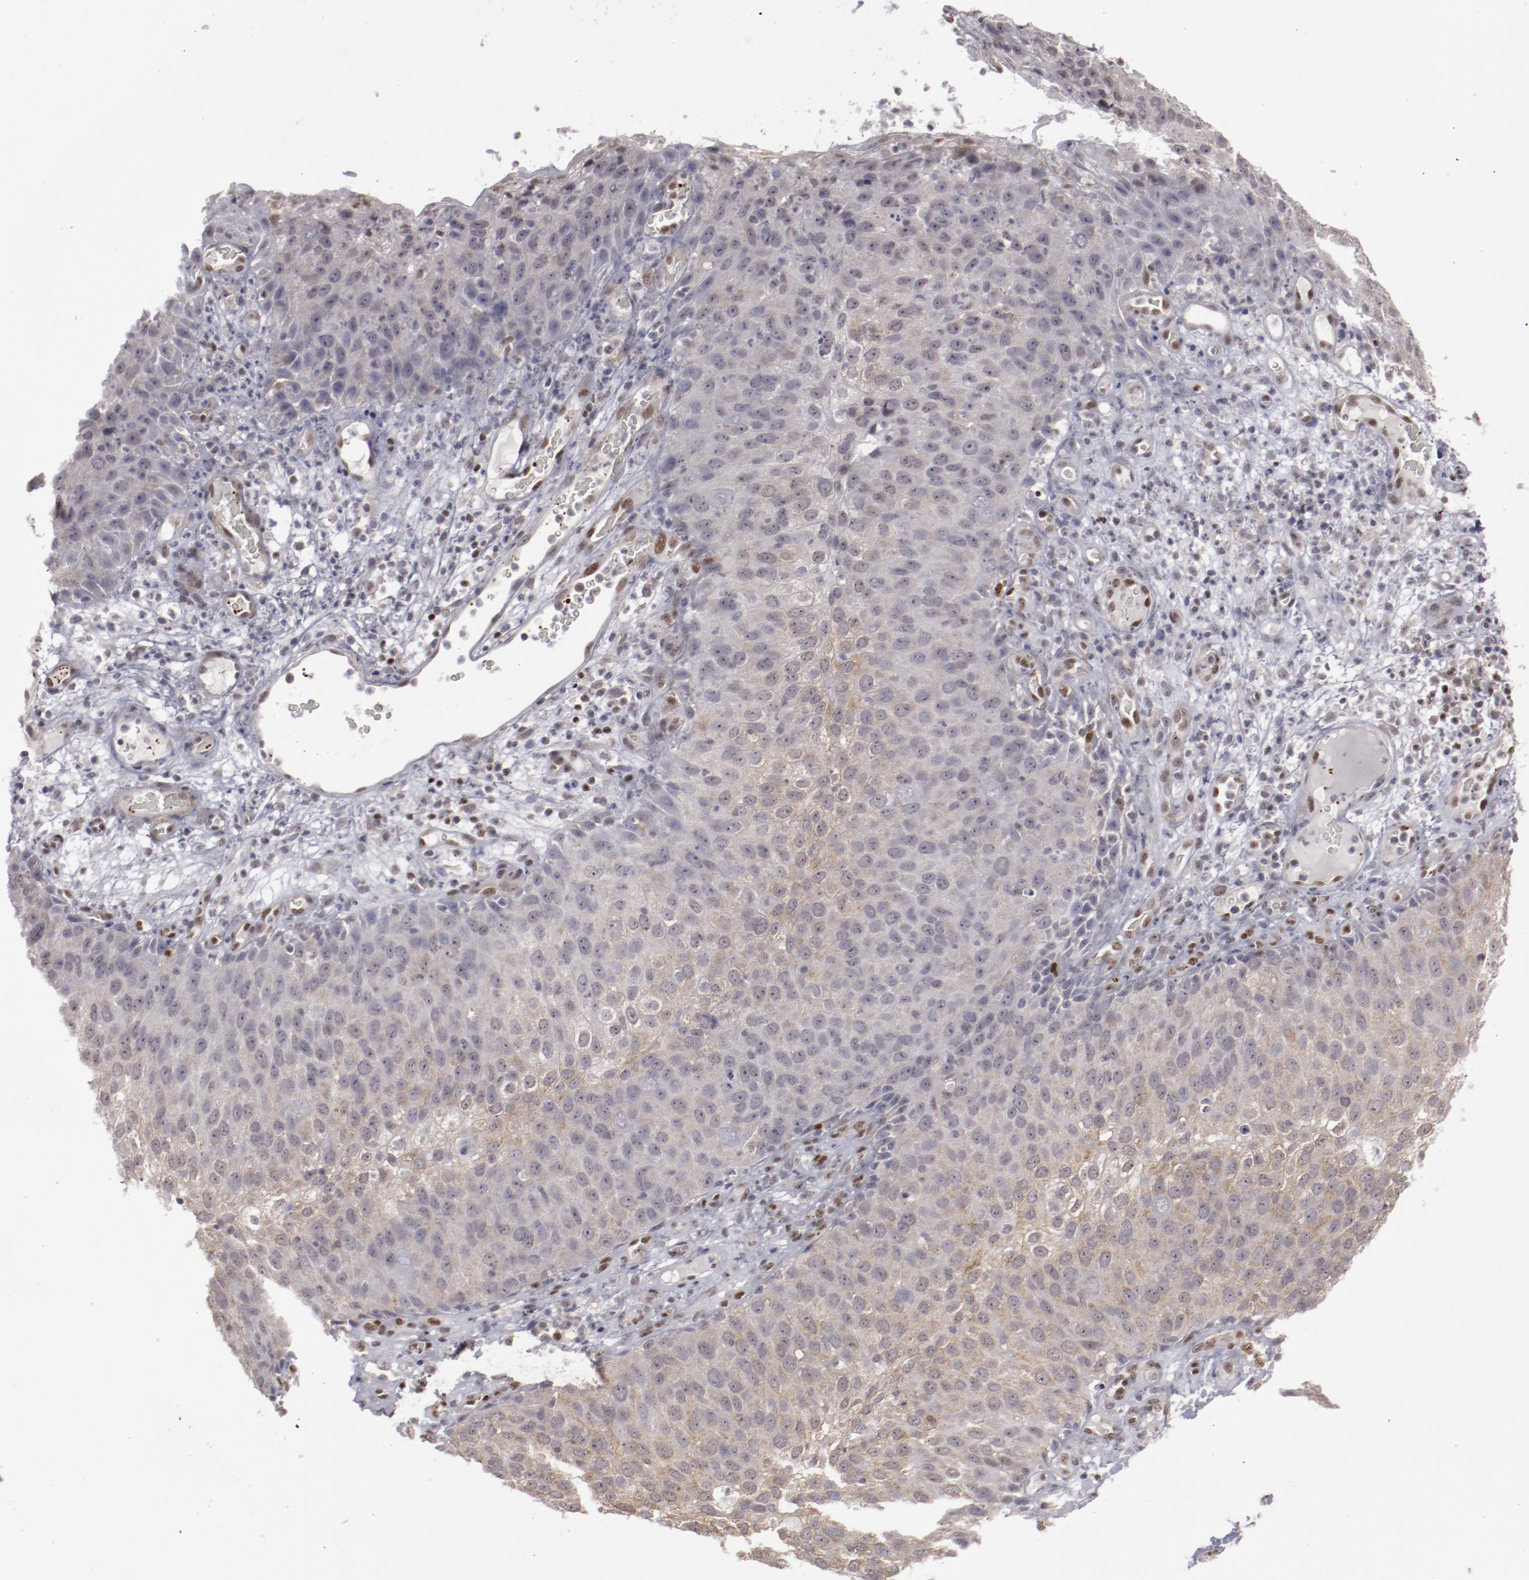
{"staining": {"intensity": "negative", "quantity": "none", "location": "none"}, "tissue": "skin cancer", "cell_type": "Tumor cells", "image_type": "cancer", "snomed": [{"axis": "morphology", "description": "Squamous cell carcinoma, NOS"}, {"axis": "topography", "description": "Skin"}], "caption": "This is an immunohistochemistry (IHC) micrograph of skin cancer (squamous cell carcinoma). There is no staining in tumor cells.", "gene": "LEF1", "patient": {"sex": "male", "age": 87}}